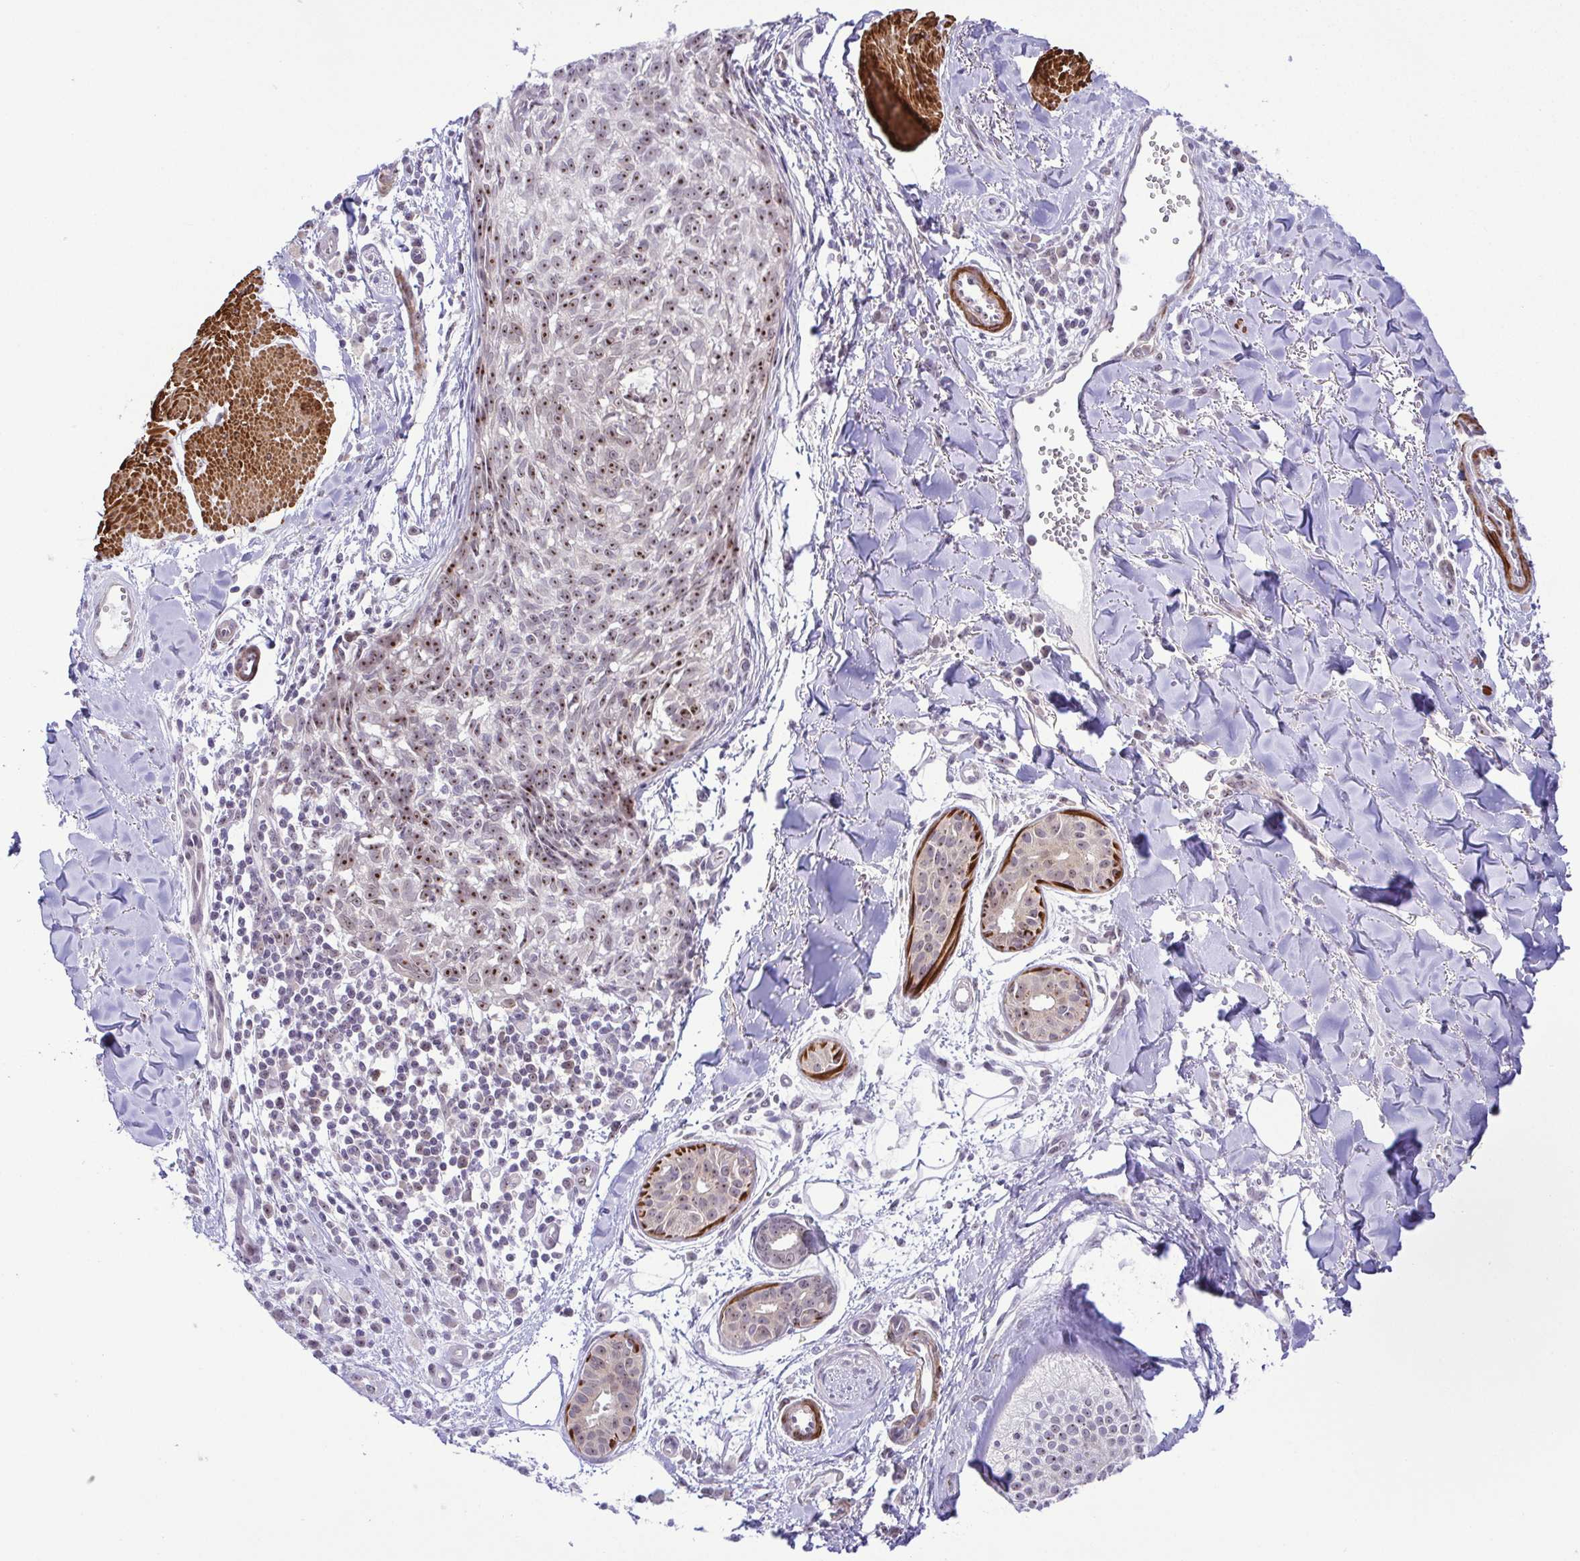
{"staining": {"intensity": "moderate", "quantity": ">75%", "location": "nuclear"}, "tissue": "melanoma", "cell_type": "Tumor cells", "image_type": "cancer", "snomed": [{"axis": "morphology", "description": "Malignant melanoma, NOS"}, {"axis": "topography", "description": "Skin"}], "caption": "Immunohistochemical staining of human melanoma demonstrates medium levels of moderate nuclear positivity in about >75% of tumor cells. (brown staining indicates protein expression, while blue staining denotes nuclei).", "gene": "RSL24D1", "patient": {"sex": "male", "age": 48}}